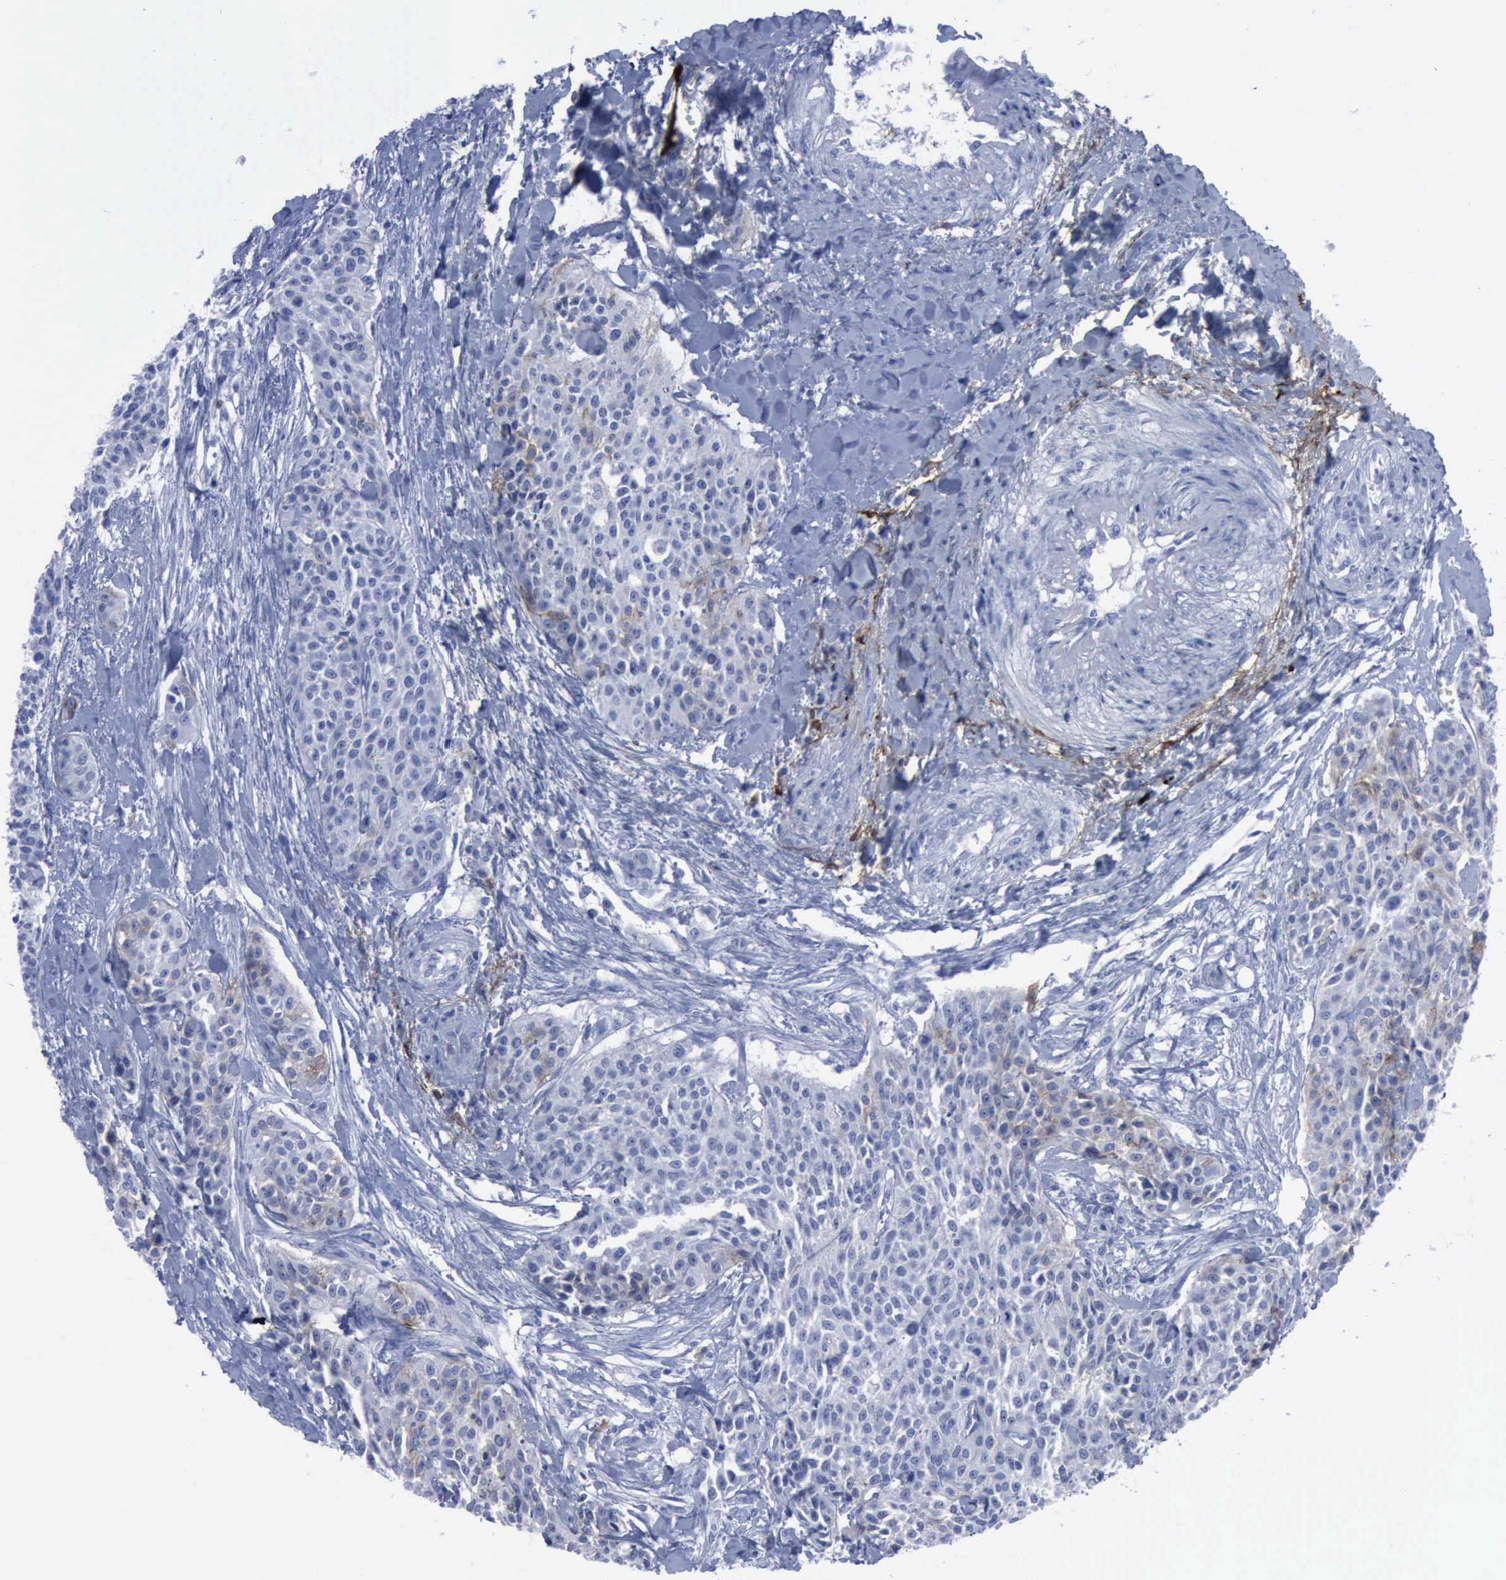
{"staining": {"intensity": "negative", "quantity": "none", "location": "none"}, "tissue": "urothelial cancer", "cell_type": "Tumor cells", "image_type": "cancer", "snomed": [{"axis": "morphology", "description": "Urothelial carcinoma, High grade"}, {"axis": "topography", "description": "Urinary bladder"}], "caption": "Human urothelial carcinoma (high-grade) stained for a protein using IHC exhibits no staining in tumor cells.", "gene": "NGFR", "patient": {"sex": "male", "age": 56}}